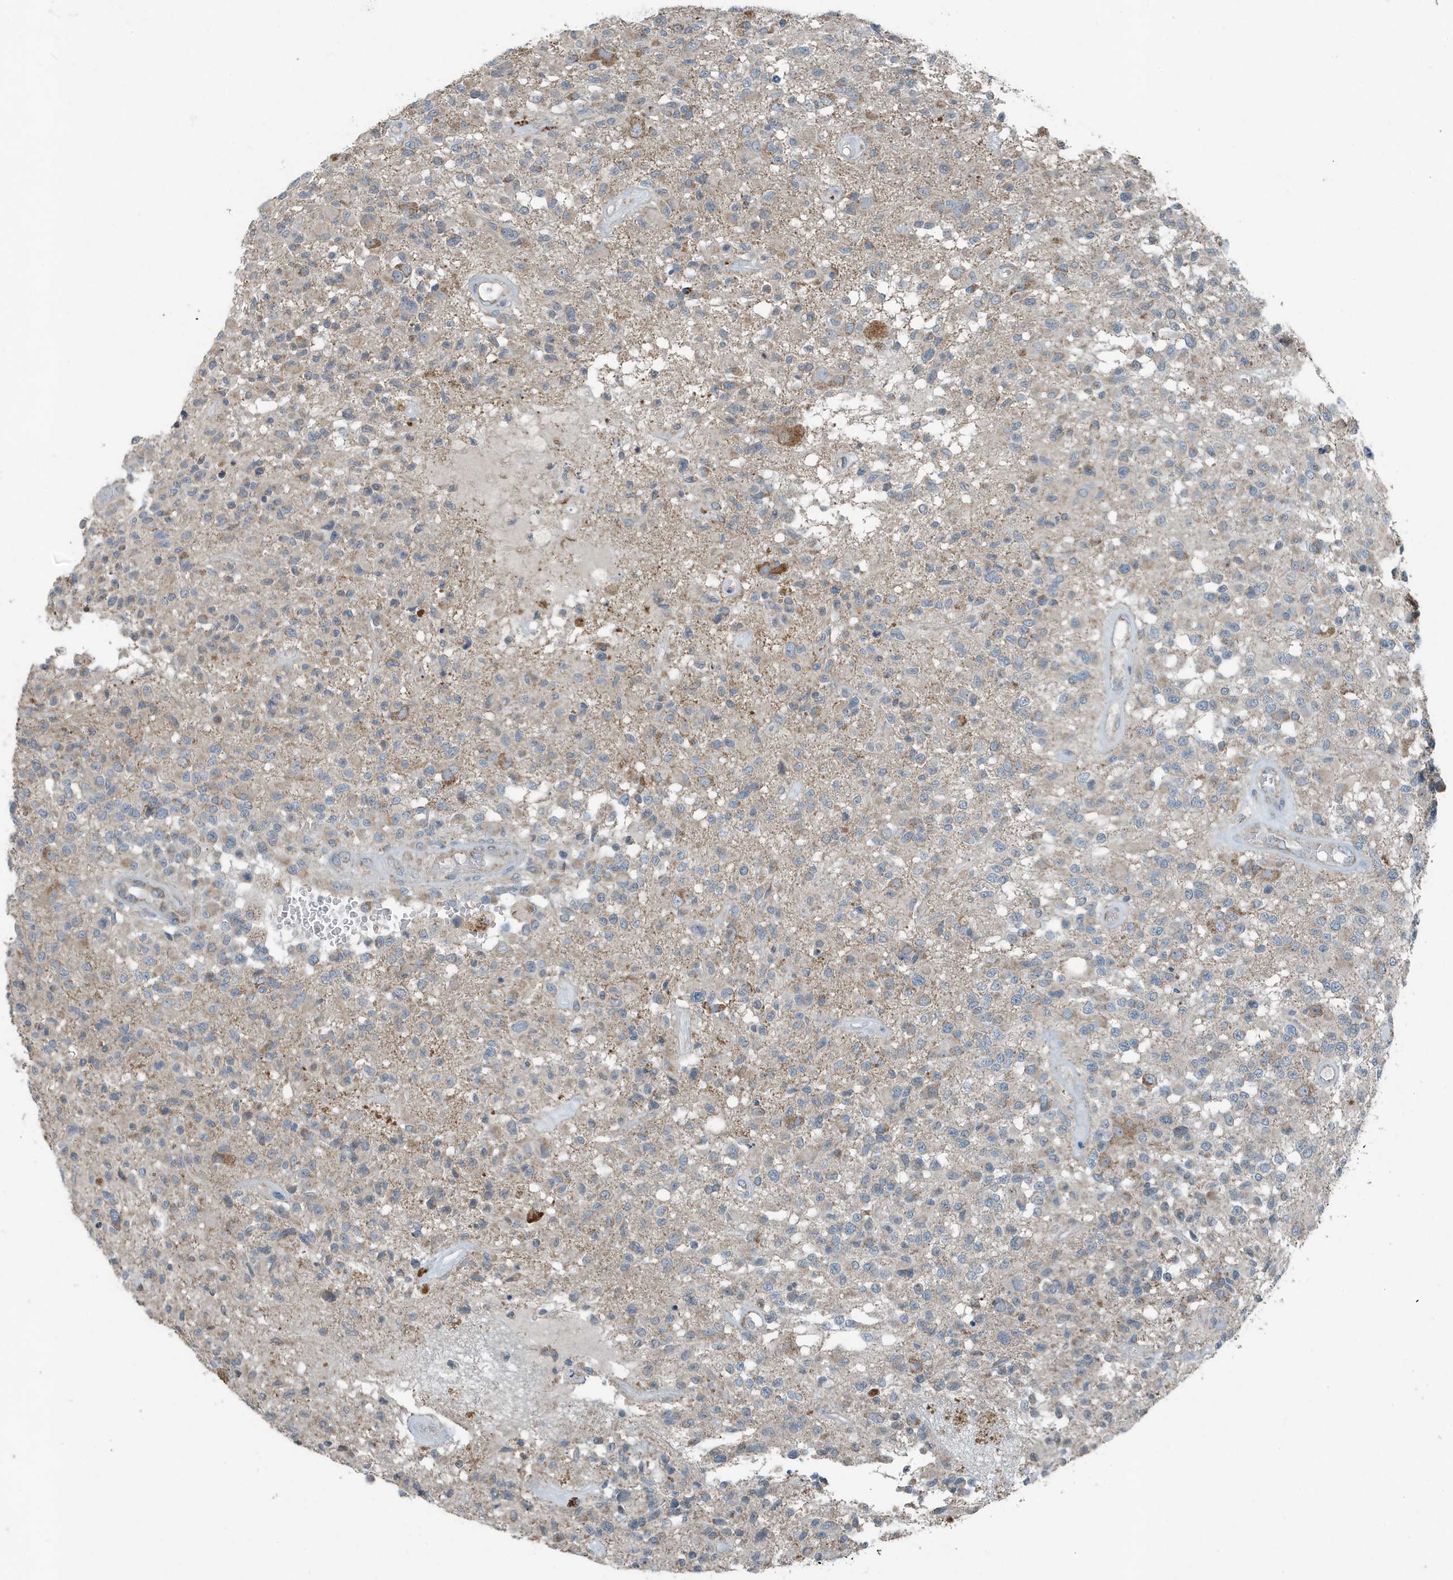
{"staining": {"intensity": "moderate", "quantity": "<25%", "location": "cytoplasmic/membranous"}, "tissue": "glioma", "cell_type": "Tumor cells", "image_type": "cancer", "snomed": [{"axis": "morphology", "description": "Glioma, malignant, High grade"}, {"axis": "morphology", "description": "Glioblastoma, NOS"}, {"axis": "topography", "description": "Brain"}], "caption": "Protein positivity by immunohistochemistry displays moderate cytoplasmic/membranous positivity in approximately <25% of tumor cells in glioma.", "gene": "MT-CYB", "patient": {"sex": "male", "age": 60}}